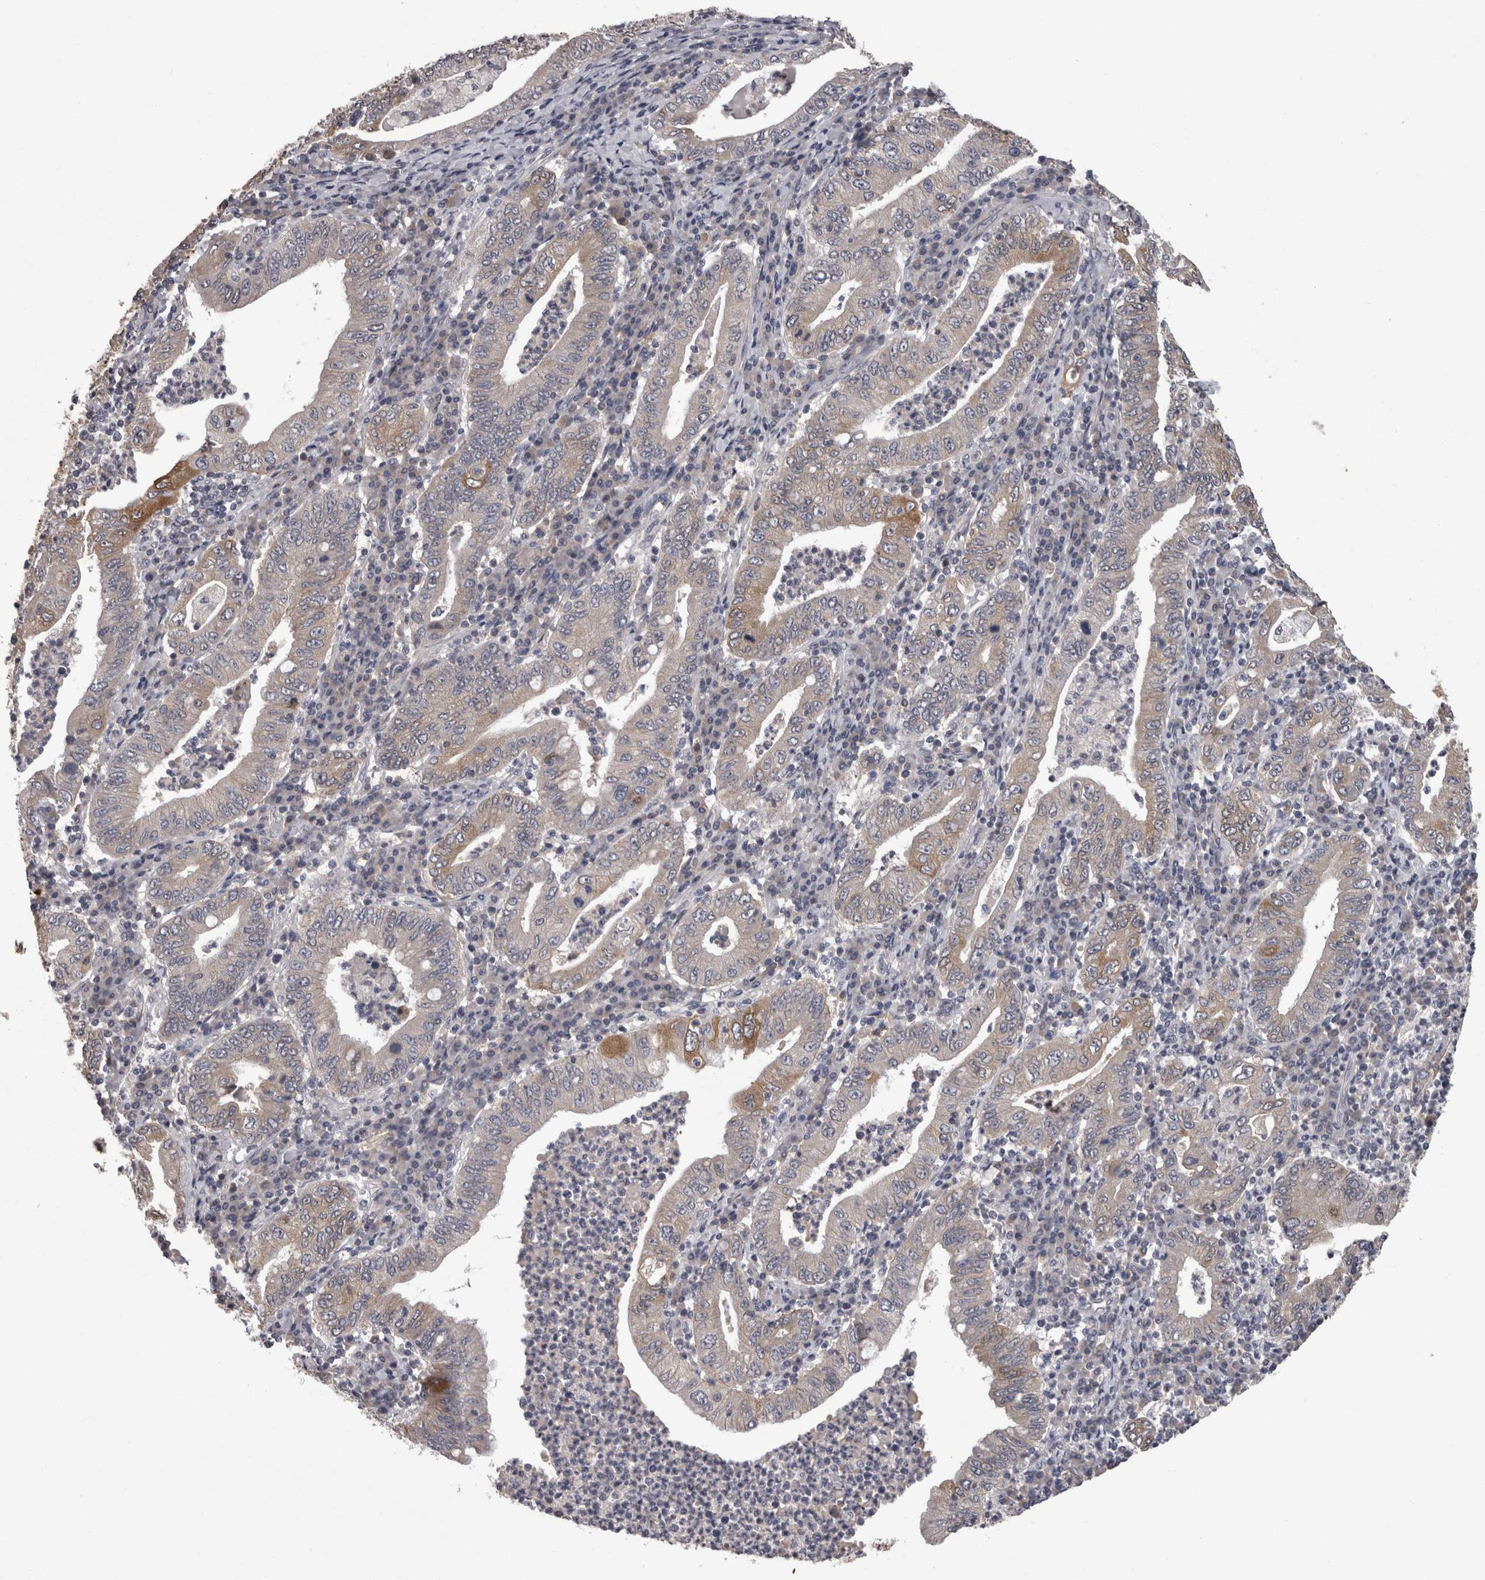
{"staining": {"intensity": "moderate", "quantity": "<25%", "location": "cytoplasmic/membranous"}, "tissue": "stomach cancer", "cell_type": "Tumor cells", "image_type": "cancer", "snomed": [{"axis": "morphology", "description": "Normal tissue, NOS"}, {"axis": "morphology", "description": "Adenocarcinoma, NOS"}, {"axis": "topography", "description": "Esophagus"}, {"axis": "topography", "description": "Stomach, upper"}, {"axis": "topography", "description": "Peripheral nerve tissue"}], "caption": "Stomach adenocarcinoma stained with DAB IHC reveals low levels of moderate cytoplasmic/membranous staining in approximately <25% of tumor cells. (Brightfield microscopy of DAB IHC at high magnification).", "gene": "PON3", "patient": {"sex": "male", "age": 62}}